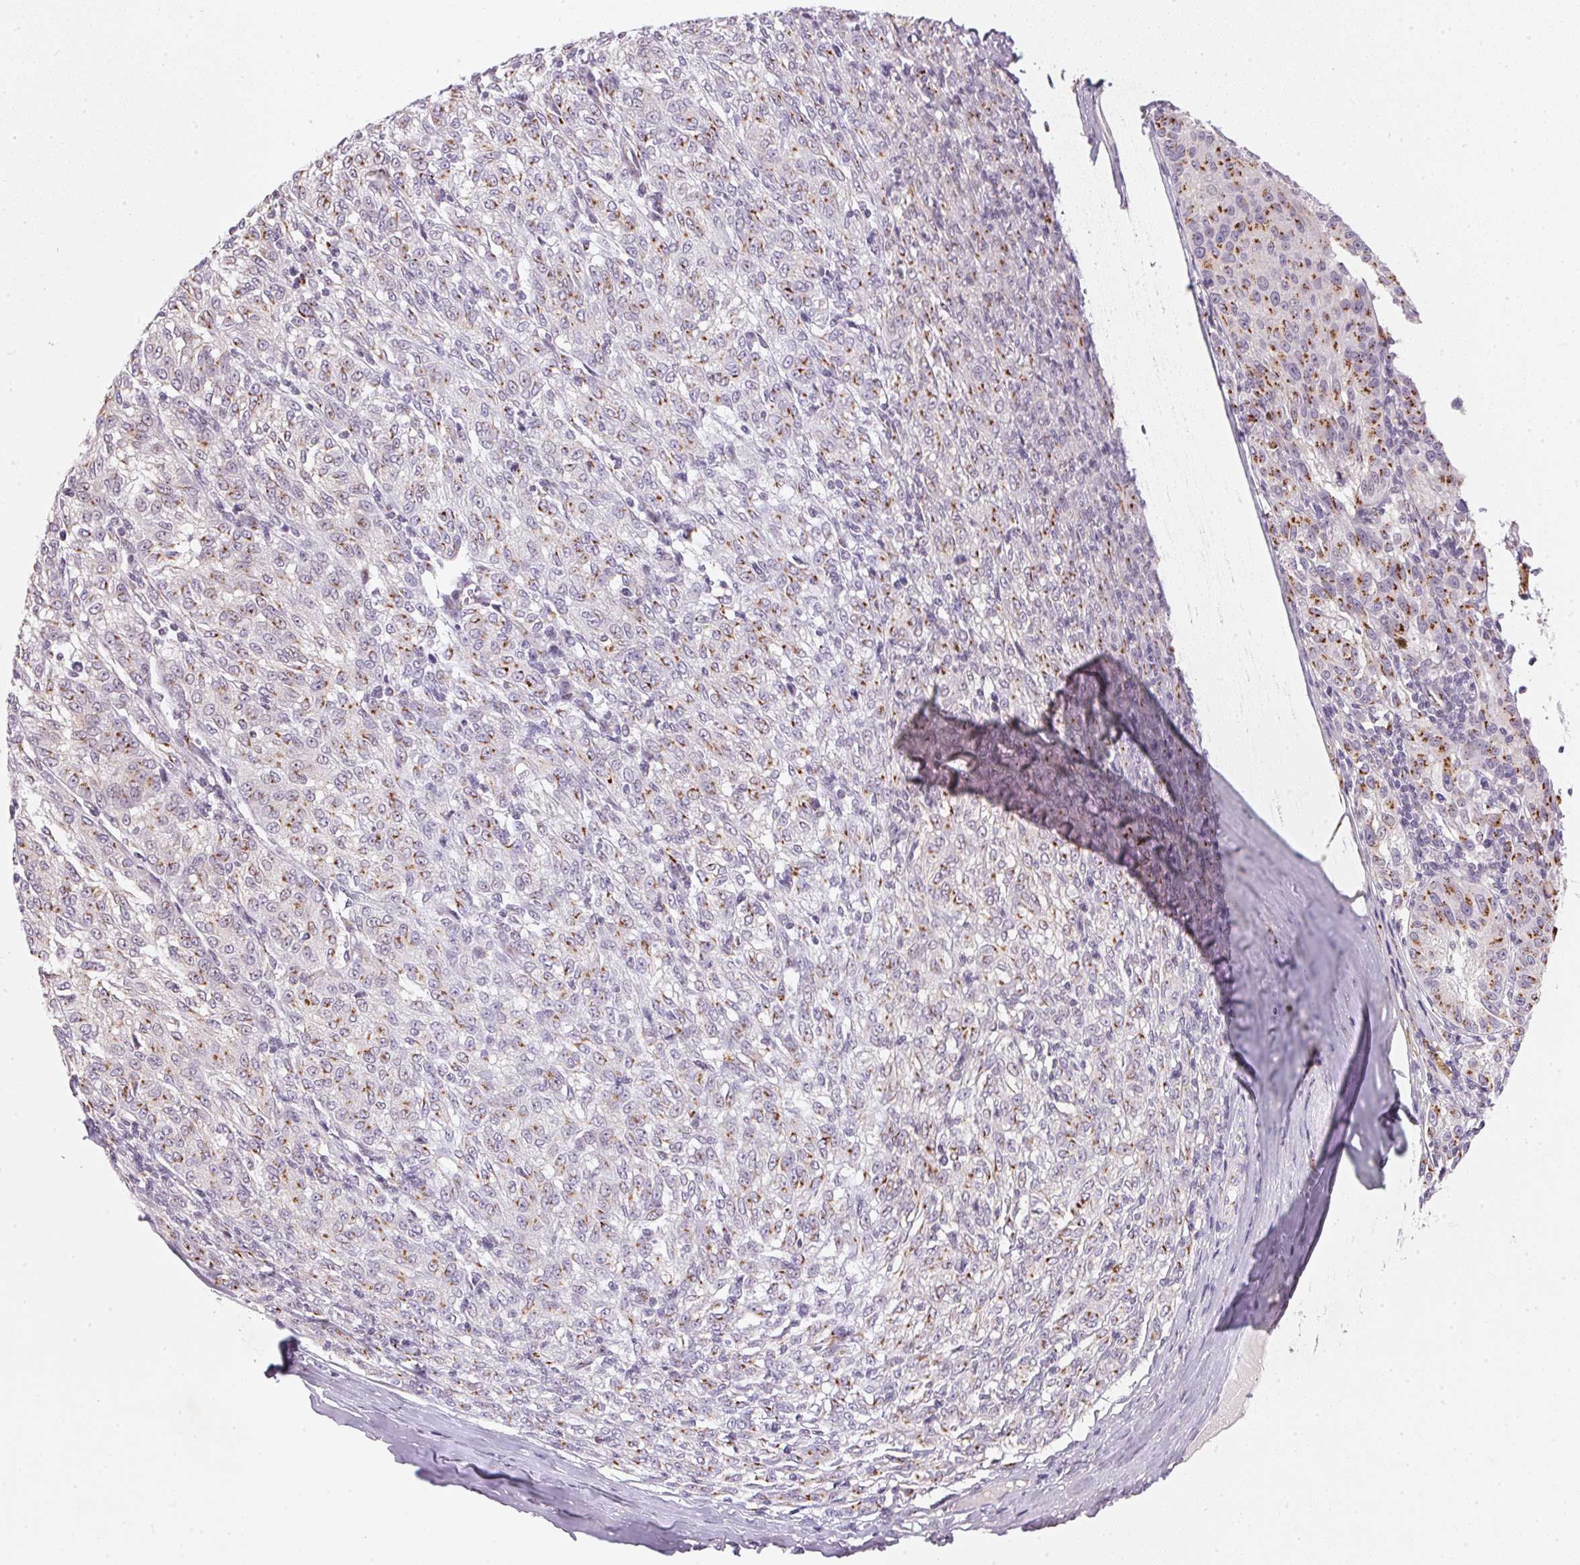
{"staining": {"intensity": "weak", "quantity": "25%-75%", "location": "cytoplasmic/membranous"}, "tissue": "melanoma", "cell_type": "Tumor cells", "image_type": "cancer", "snomed": [{"axis": "morphology", "description": "Malignant melanoma, NOS"}, {"axis": "topography", "description": "Skin"}], "caption": "Human malignant melanoma stained with a protein marker displays weak staining in tumor cells.", "gene": "RAB22A", "patient": {"sex": "female", "age": 72}}